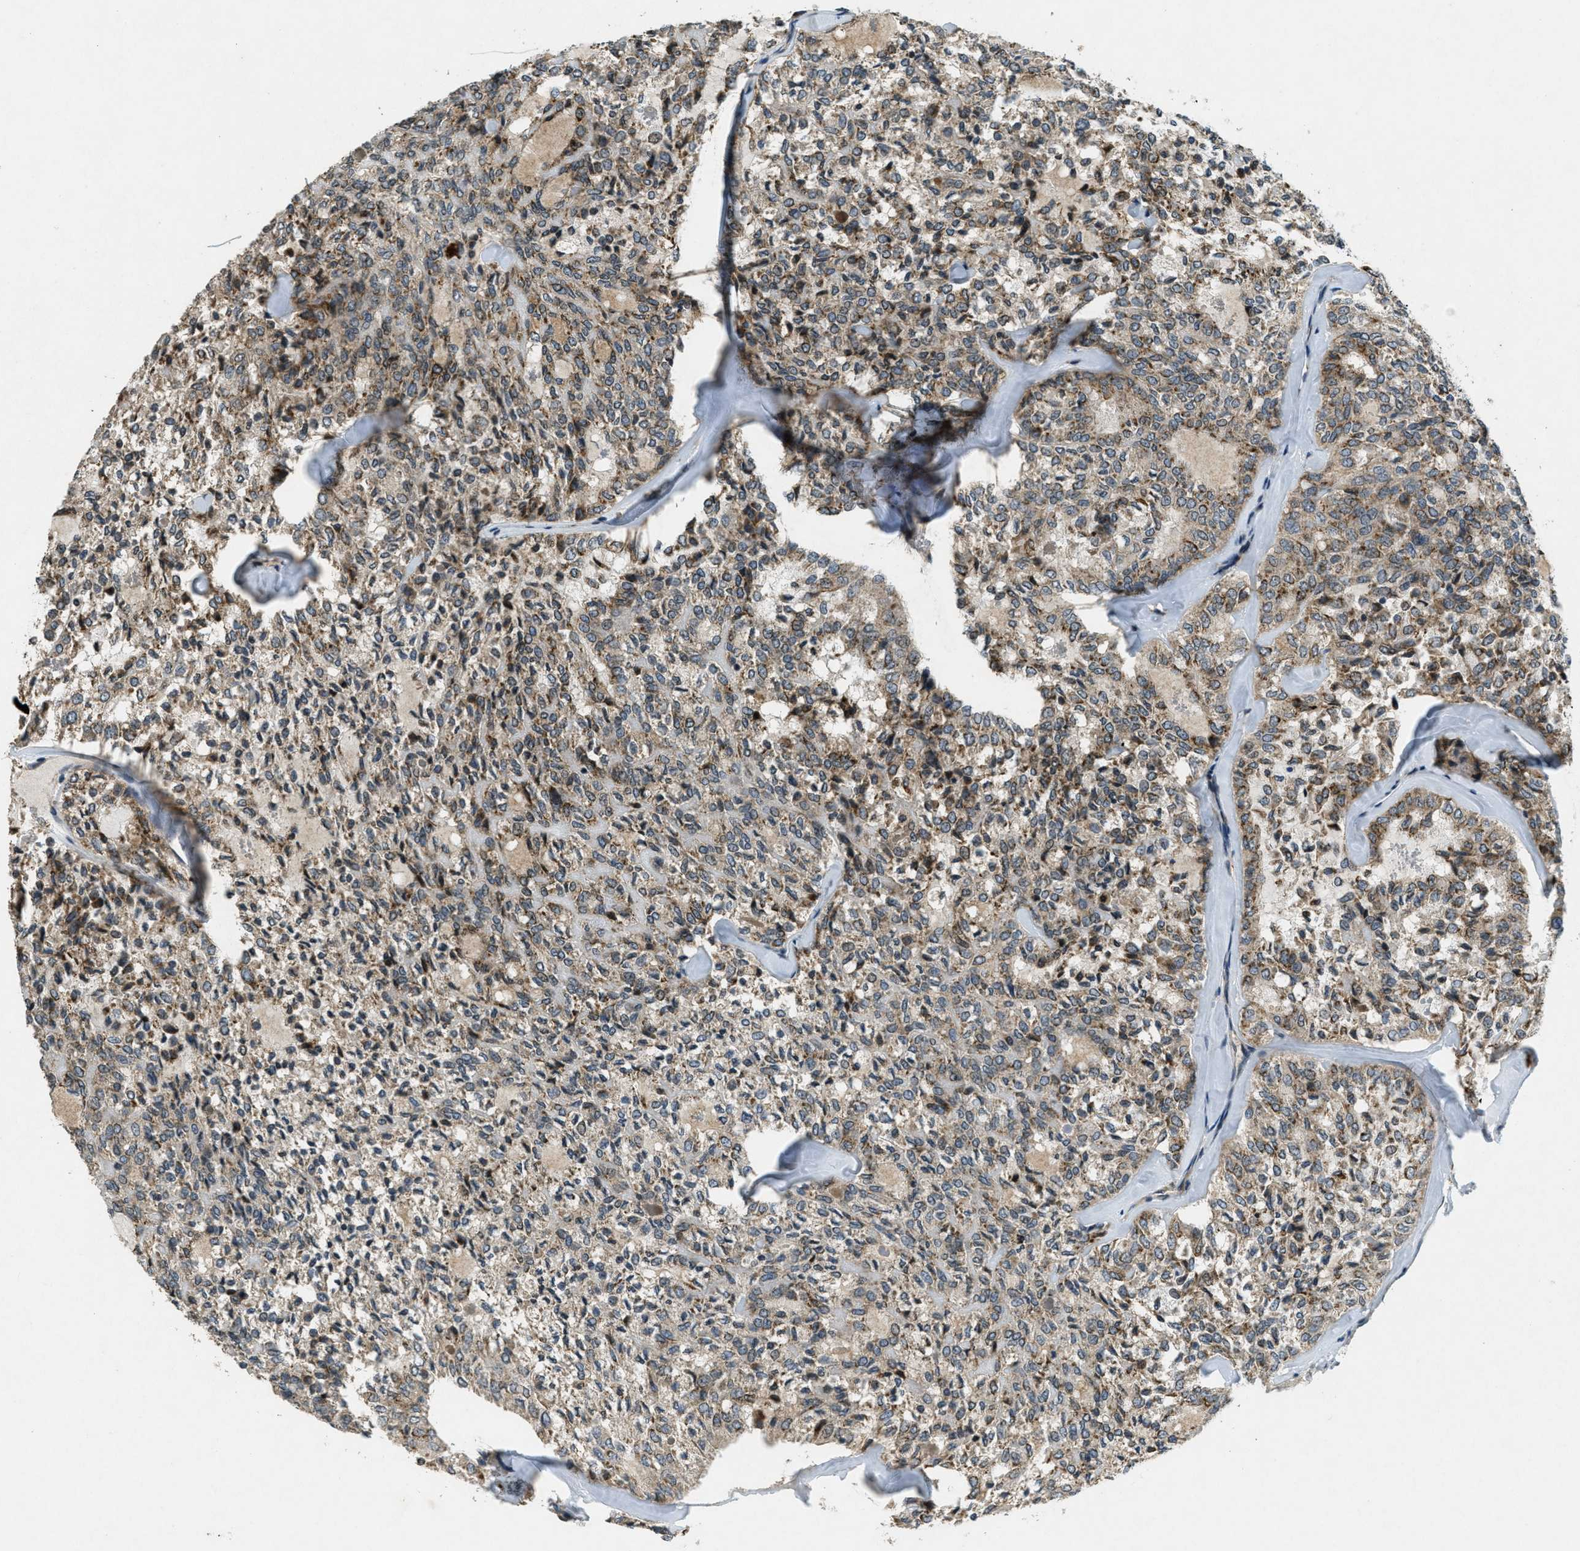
{"staining": {"intensity": "weak", "quantity": ">75%", "location": "cytoplasmic/membranous"}, "tissue": "thyroid cancer", "cell_type": "Tumor cells", "image_type": "cancer", "snomed": [{"axis": "morphology", "description": "Follicular adenoma carcinoma, NOS"}, {"axis": "topography", "description": "Thyroid gland"}], "caption": "About >75% of tumor cells in human thyroid cancer (follicular adenoma carcinoma) demonstrate weak cytoplasmic/membranous protein expression as visualized by brown immunohistochemical staining.", "gene": "RAB3D", "patient": {"sex": "male", "age": 75}}